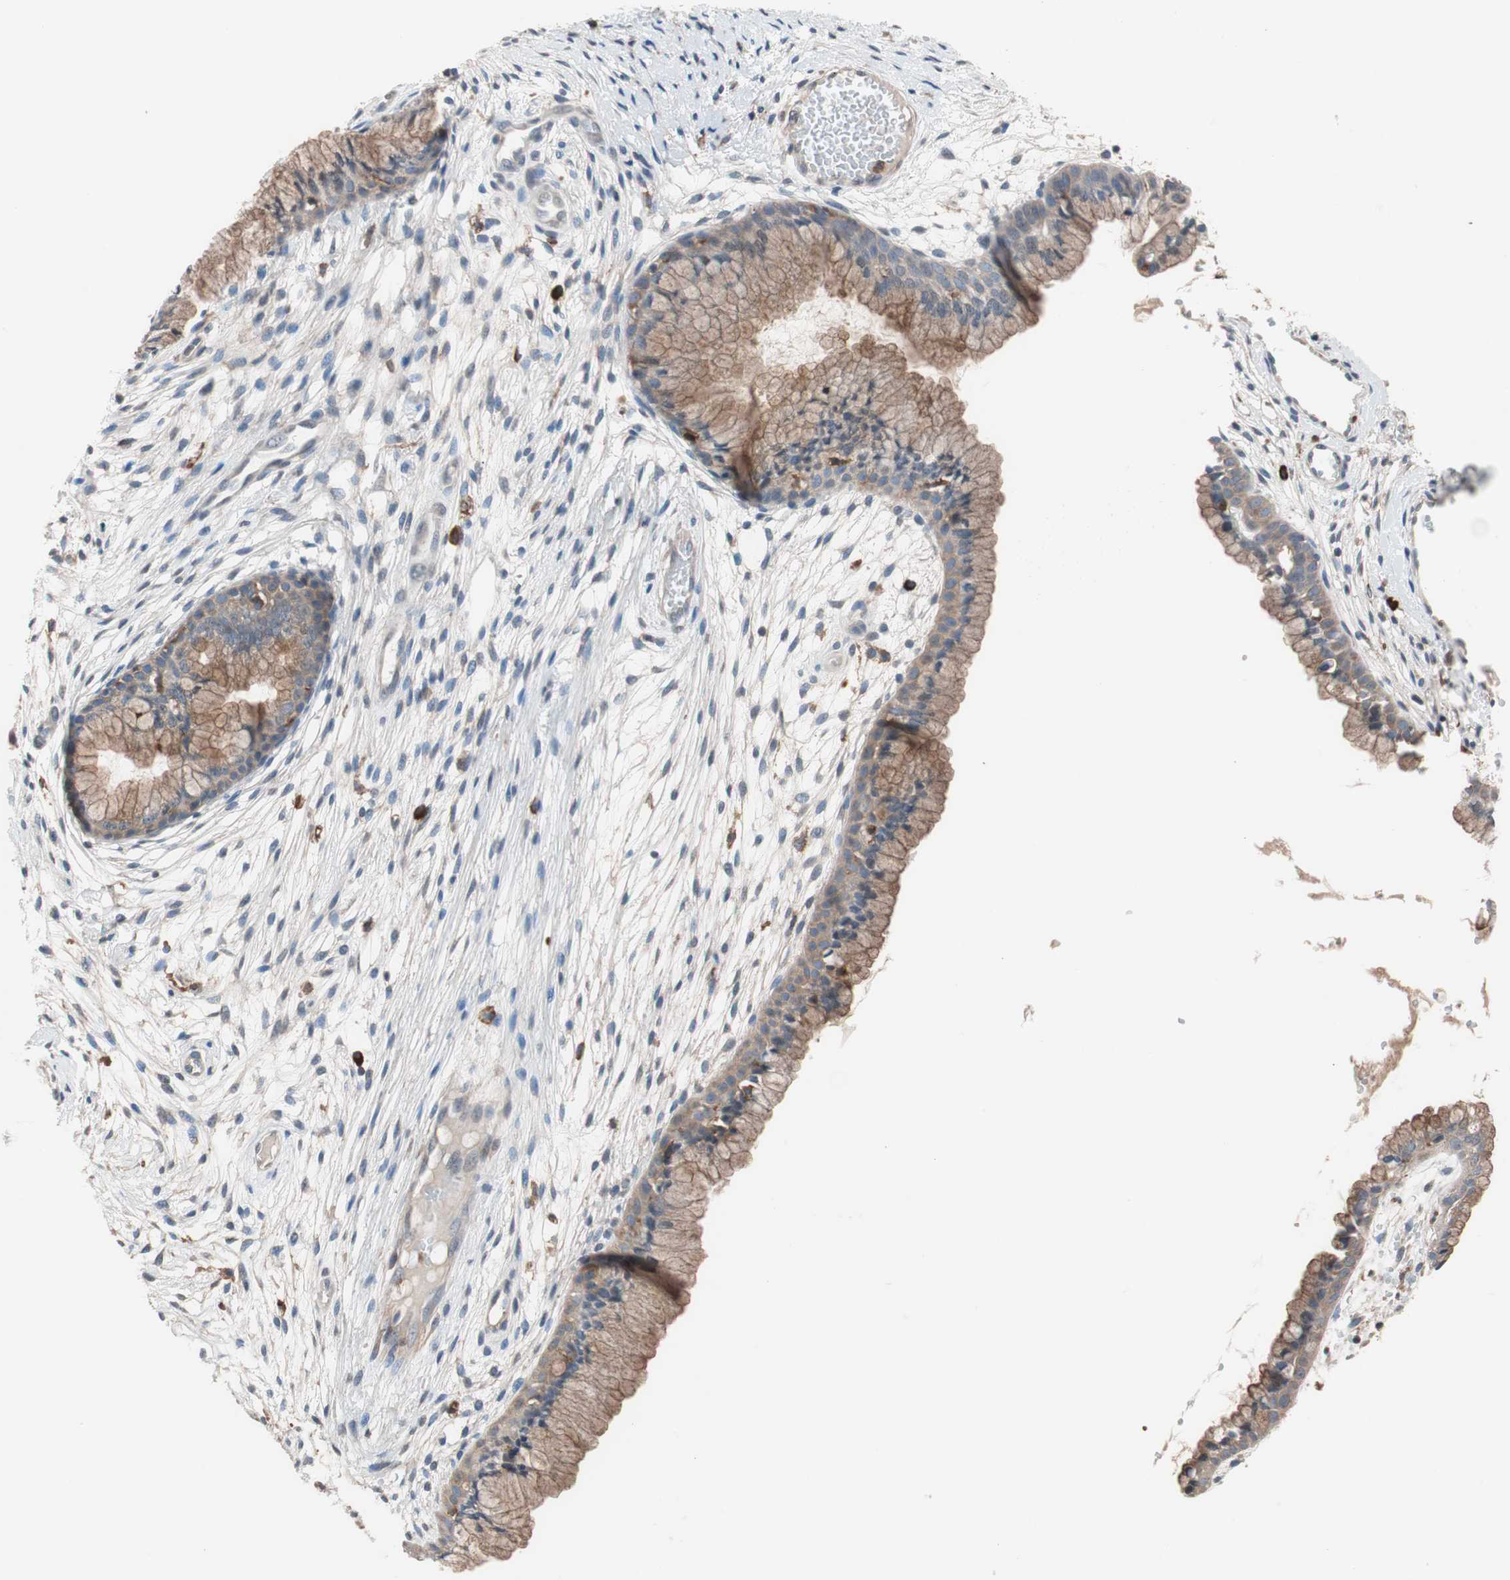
{"staining": {"intensity": "moderate", "quantity": ">75%", "location": "cytoplasmic/membranous"}, "tissue": "cervix", "cell_type": "Glandular cells", "image_type": "normal", "snomed": [{"axis": "morphology", "description": "Normal tissue, NOS"}, {"axis": "topography", "description": "Cervix"}], "caption": "DAB immunohistochemical staining of unremarkable cervix reveals moderate cytoplasmic/membranous protein positivity in approximately >75% of glandular cells. The protein of interest is shown in brown color, while the nuclei are stained blue.", "gene": "LITAF", "patient": {"sex": "female", "age": 39}}